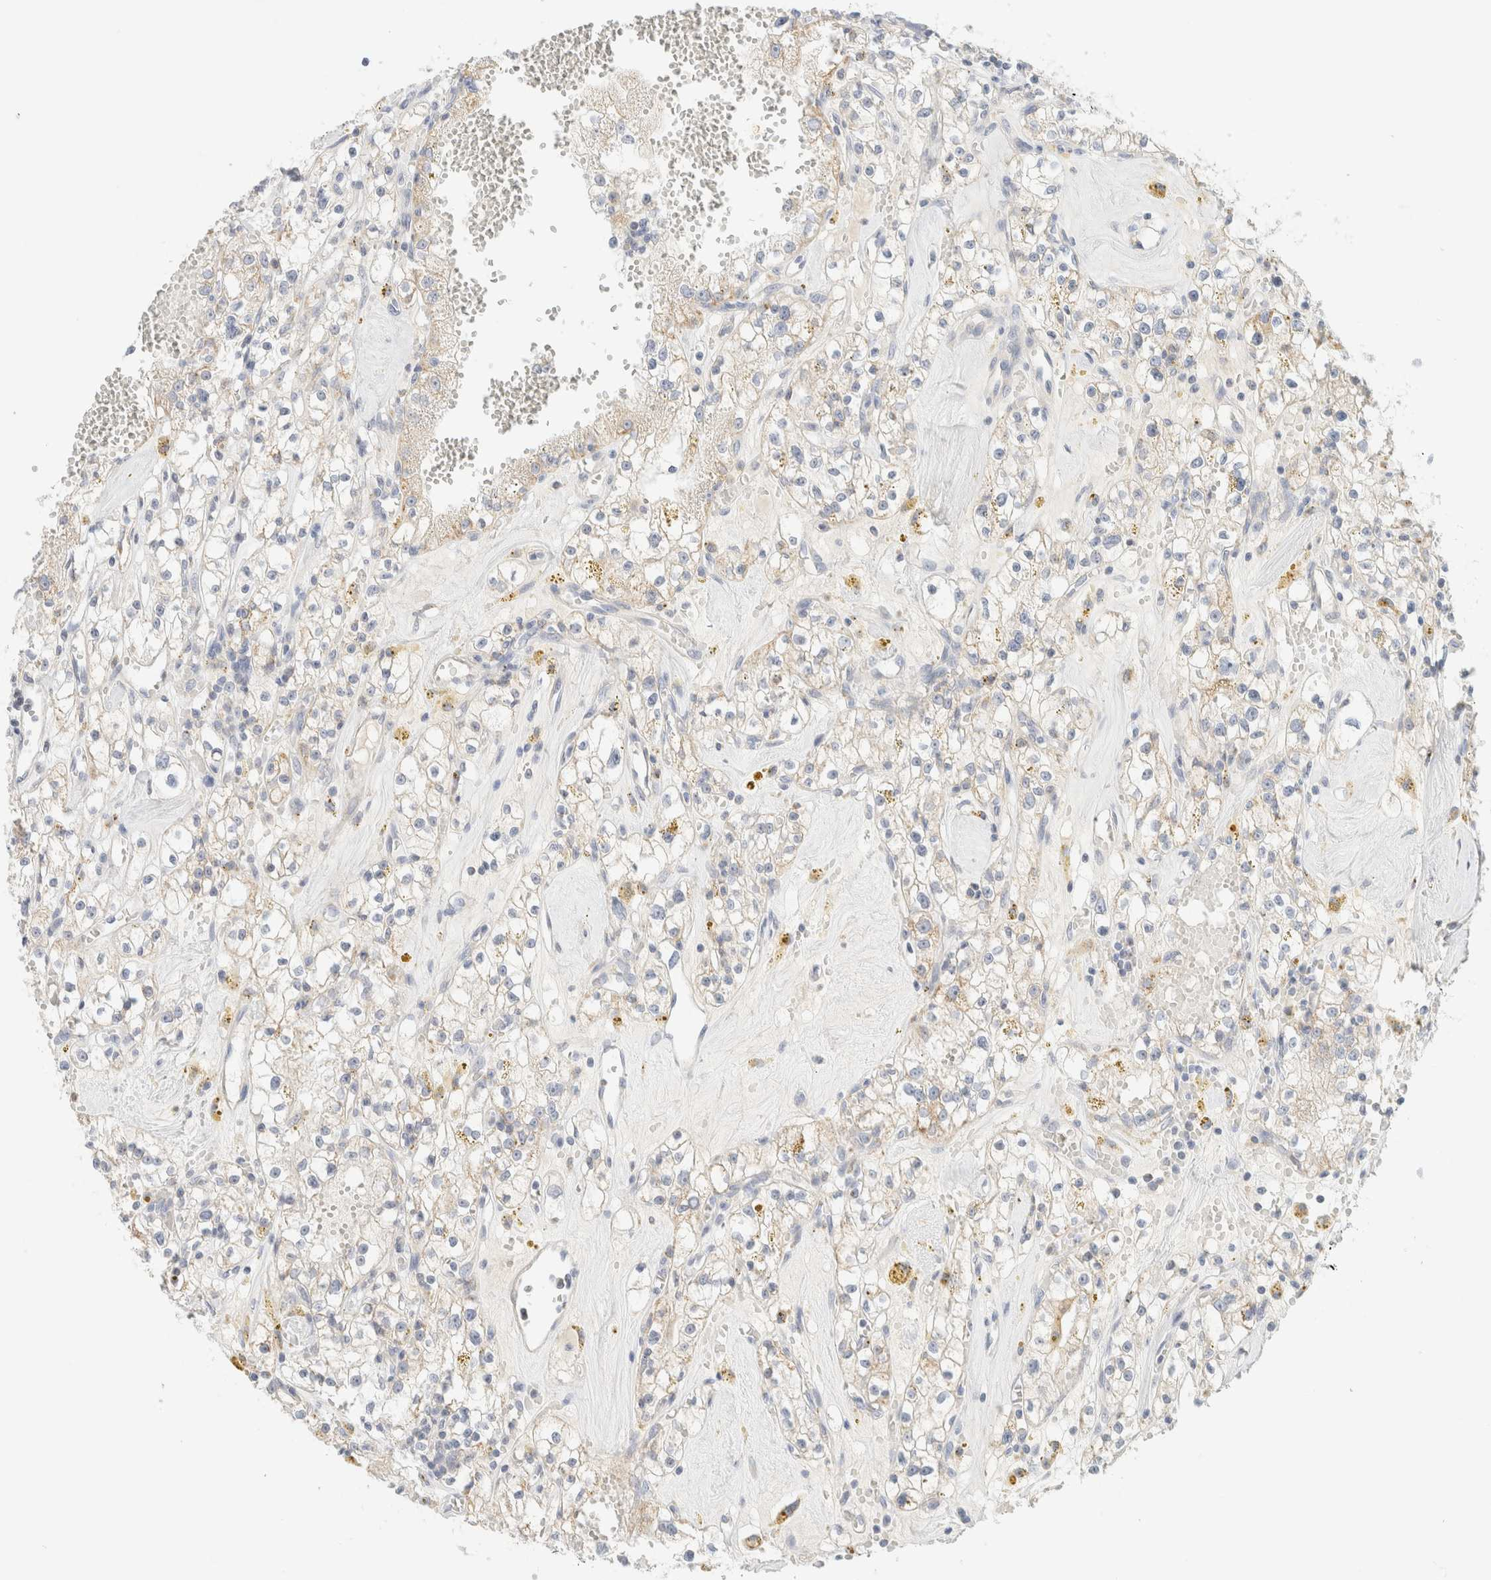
{"staining": {"intensity": "weak", "quantity": "25%-75%", "location": "cytoplasmic/membranous"}, "tissue": "renal cancer", "cell_type": "Tumor cells", "image_type": "cancer", "snomed": [{"axis": "morphology", "description": "Adenocarcinoma, NOS"}, {"axis": "topography", "description": "Kidney"}], "caption": "Immunohistochemistry staining of renal adenocarcinoma, which reveals low levels of weak cytoplasmic/membranous staining in about 25%-75% of tumor cells indicating weak cytoplasmic/membranous protein staining. The staining was performed using DAB (3,3'-diaminobenzidine) (brown) for protein detection and nuclei were counterstained in hematoxylin (blue).", "gene": "HDHD3", "patient": {"sex": "male", "age": 56}}